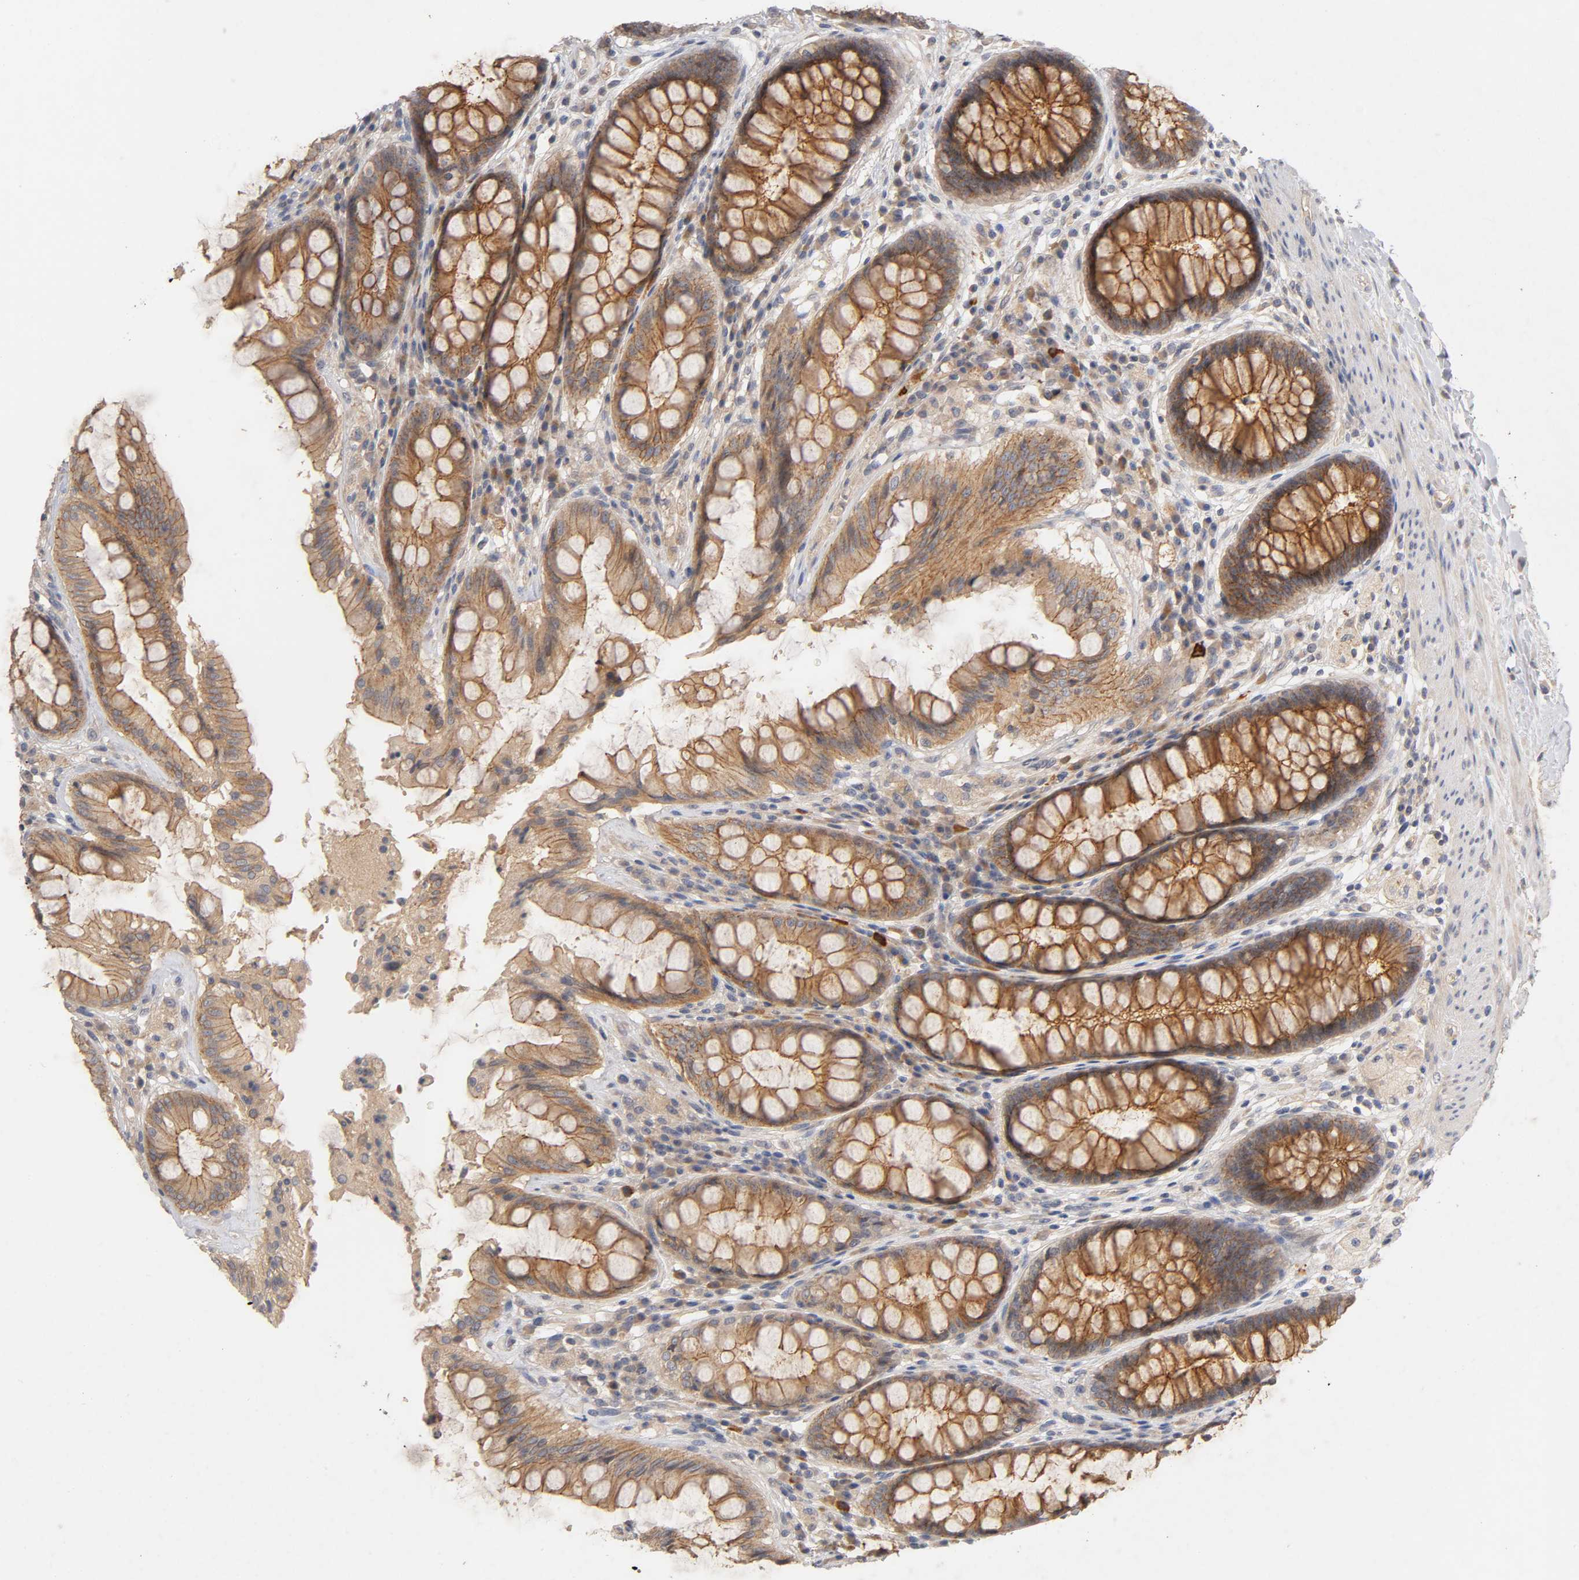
{"staining": {"intensity": "strong", "quantity": ">75%", "location": "cytoplasmic/membranous"}, "tissue": "rectum", "cell_type": "Glandular cells", "image_type": "normal", "snomed": [{"axis": "morphology", "description": "Normal tissue, NOS"}, {"axis": "topography", "description": "Rectum"}], "caption": "Immunohistochemistry (IHC) photomicrograph of unremarkable rectum stained for a protein (brown), which displays high levels of strong cytoplasmic/membranous positivity in about >75% of glandular cells.", "gene": "PDZD11", "patient": {"sex": "female", "age": 46}}